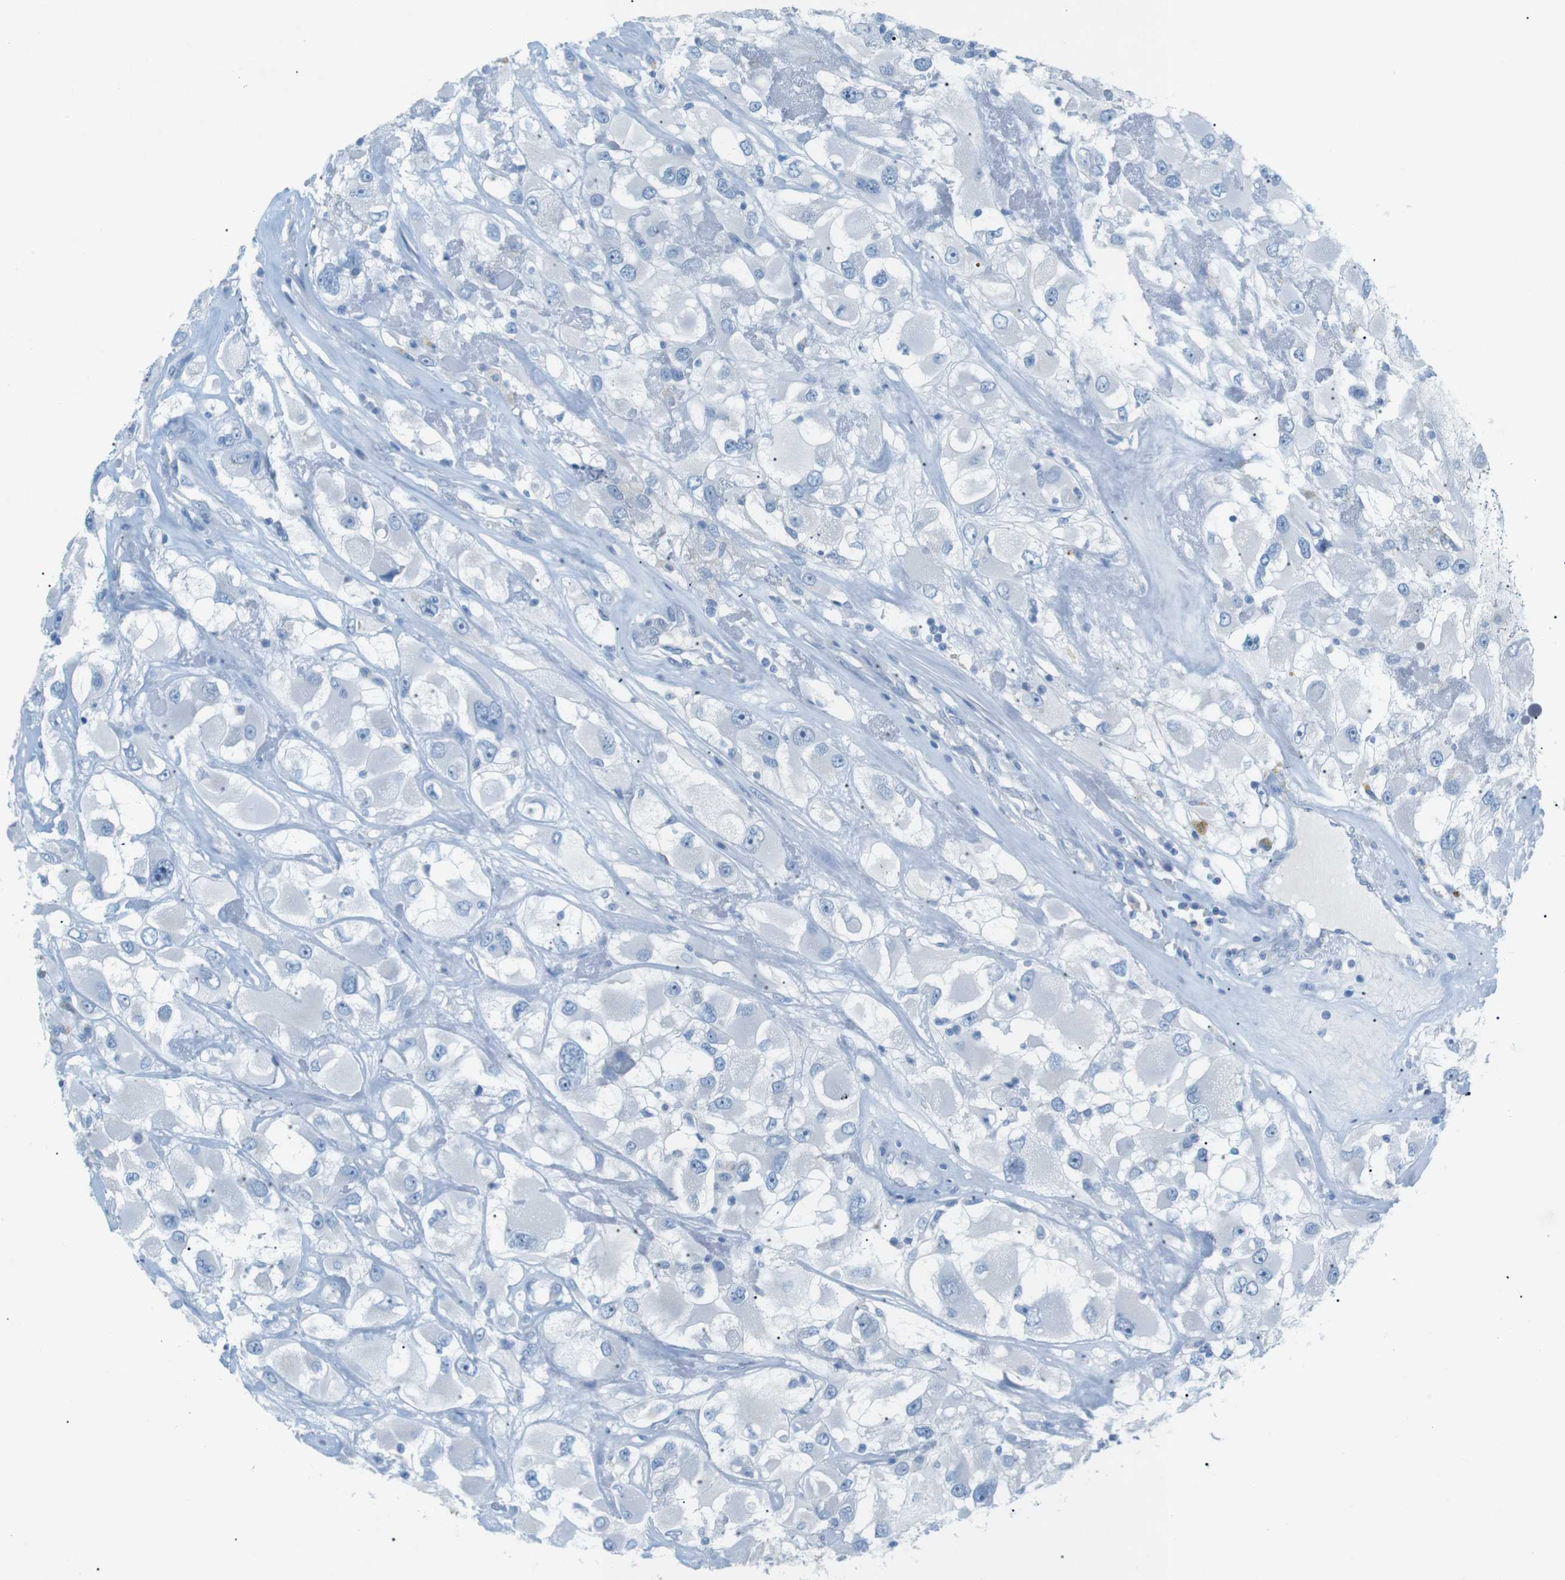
{"staining": {"intensity": "negative", "quantity": "none", "location": "none"}, "tissue": "renal cancer", "cell_type": "Tumor cells", "image_type": "cancer", "snomed": [{"axis": "morphology", "description": "Adenocarcinoma, NOS"}, {"axis": "topography", "description": "Kidney"}], "caption": "Immunohistochemical staining of human renal adenocarcinoma demonstrates no significant expression in tumor cells.", "gene": "SALL4", "patient": {"sex": "female", "age": 52}}